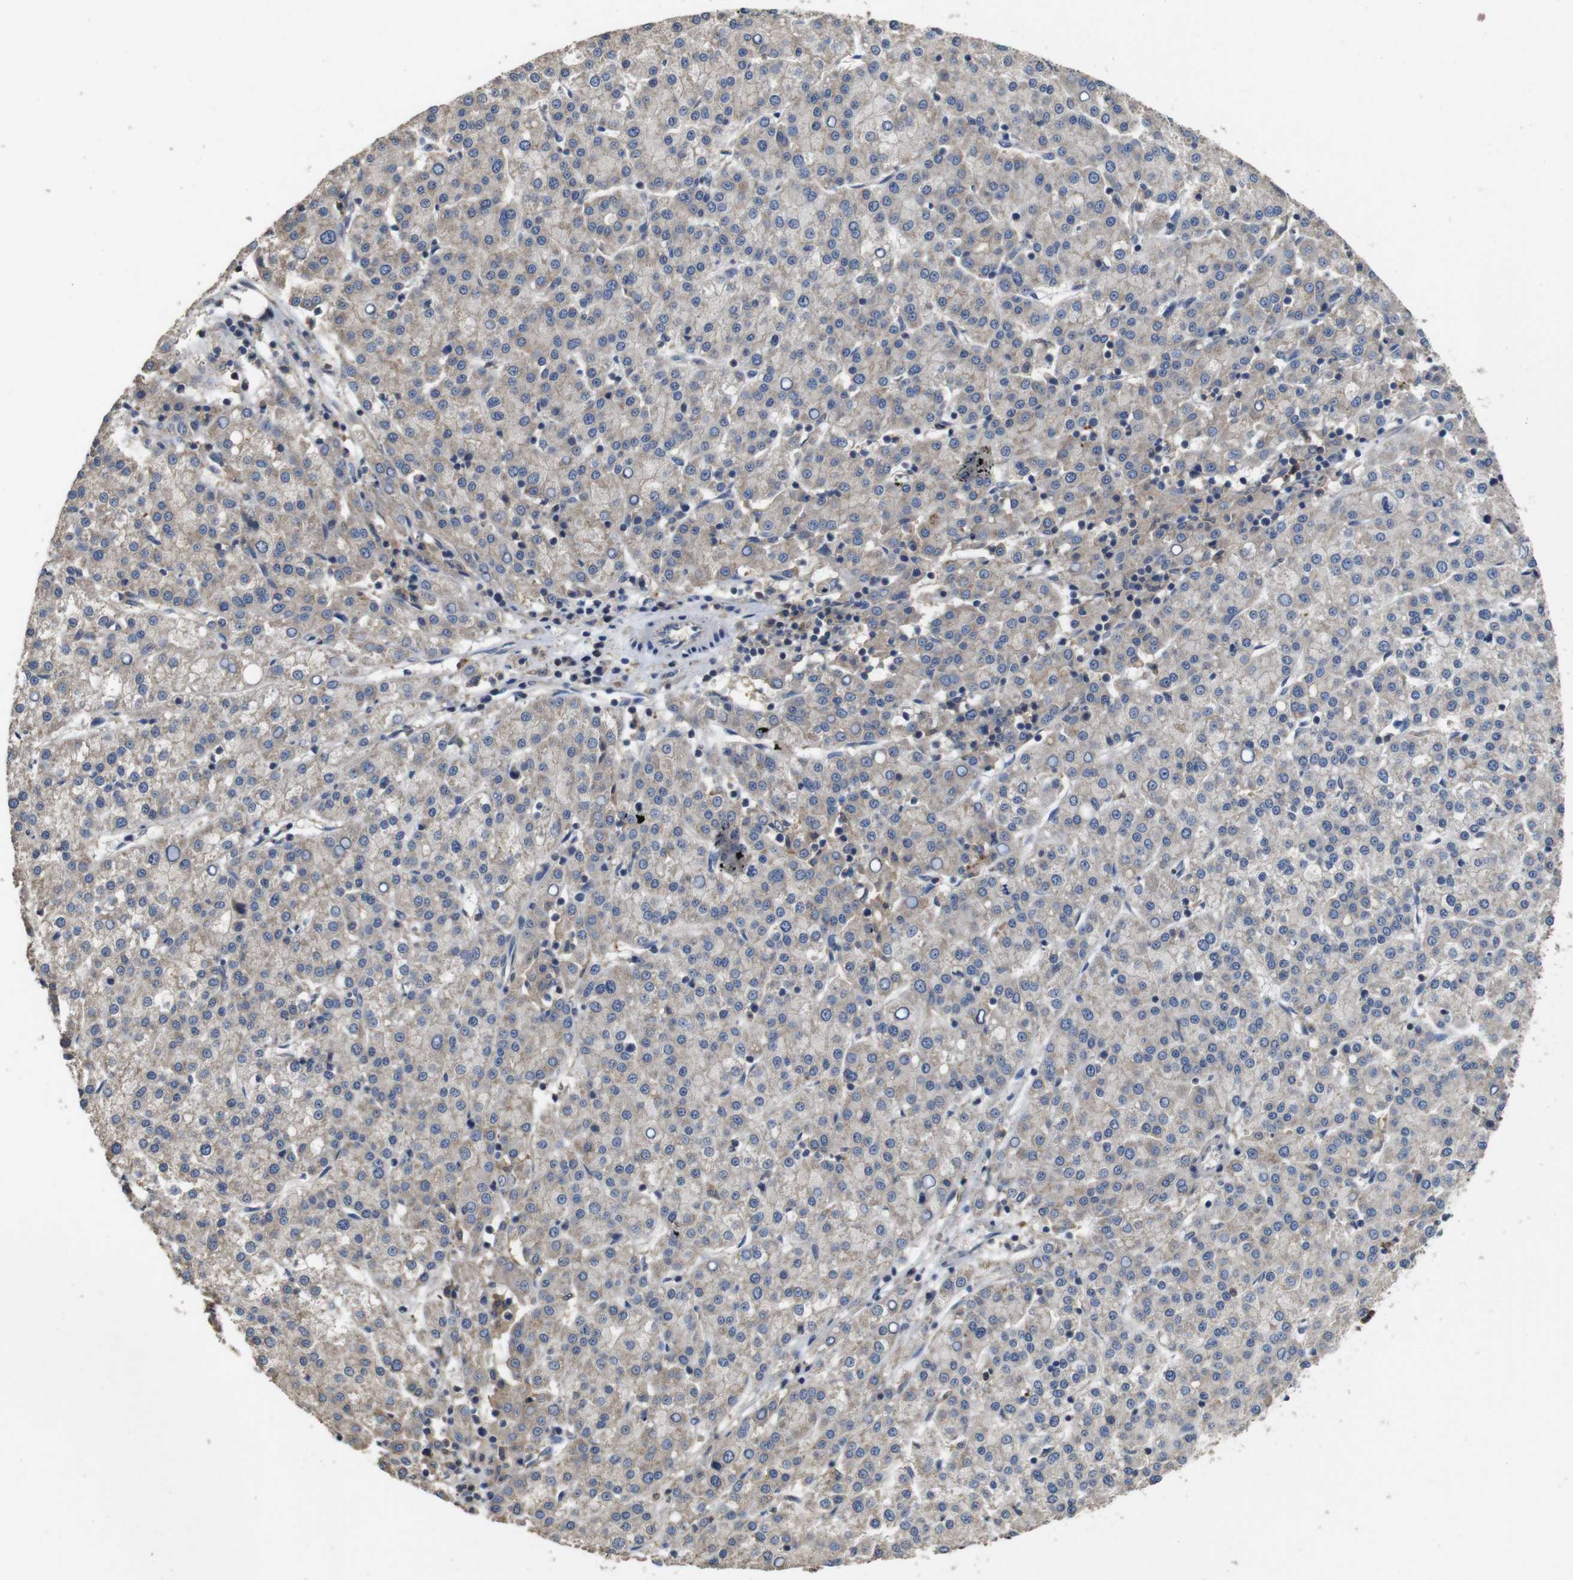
{"staining": {"intensity": "weak", "quantity": "<25%", "location": "cytoplasmic/membranous"}, "tissue": "liver cancer", "cell_type": "Tumor cells", "image_type": "cancer", "snomed": [{"axis": "morphology", "description": "Carcinoma, Hepatocellular, NOS"}, {"axis": "topography", "description": "Liver"}], "caption": "DAB (3,3'-diaminobenzidine) immunohistochemical staining of liver hepatocellular carcinoma reveals no significant positivity in tumor cells.", "gene": "ARHGAP24", "patient": {"sex": "female", "age": 58}}